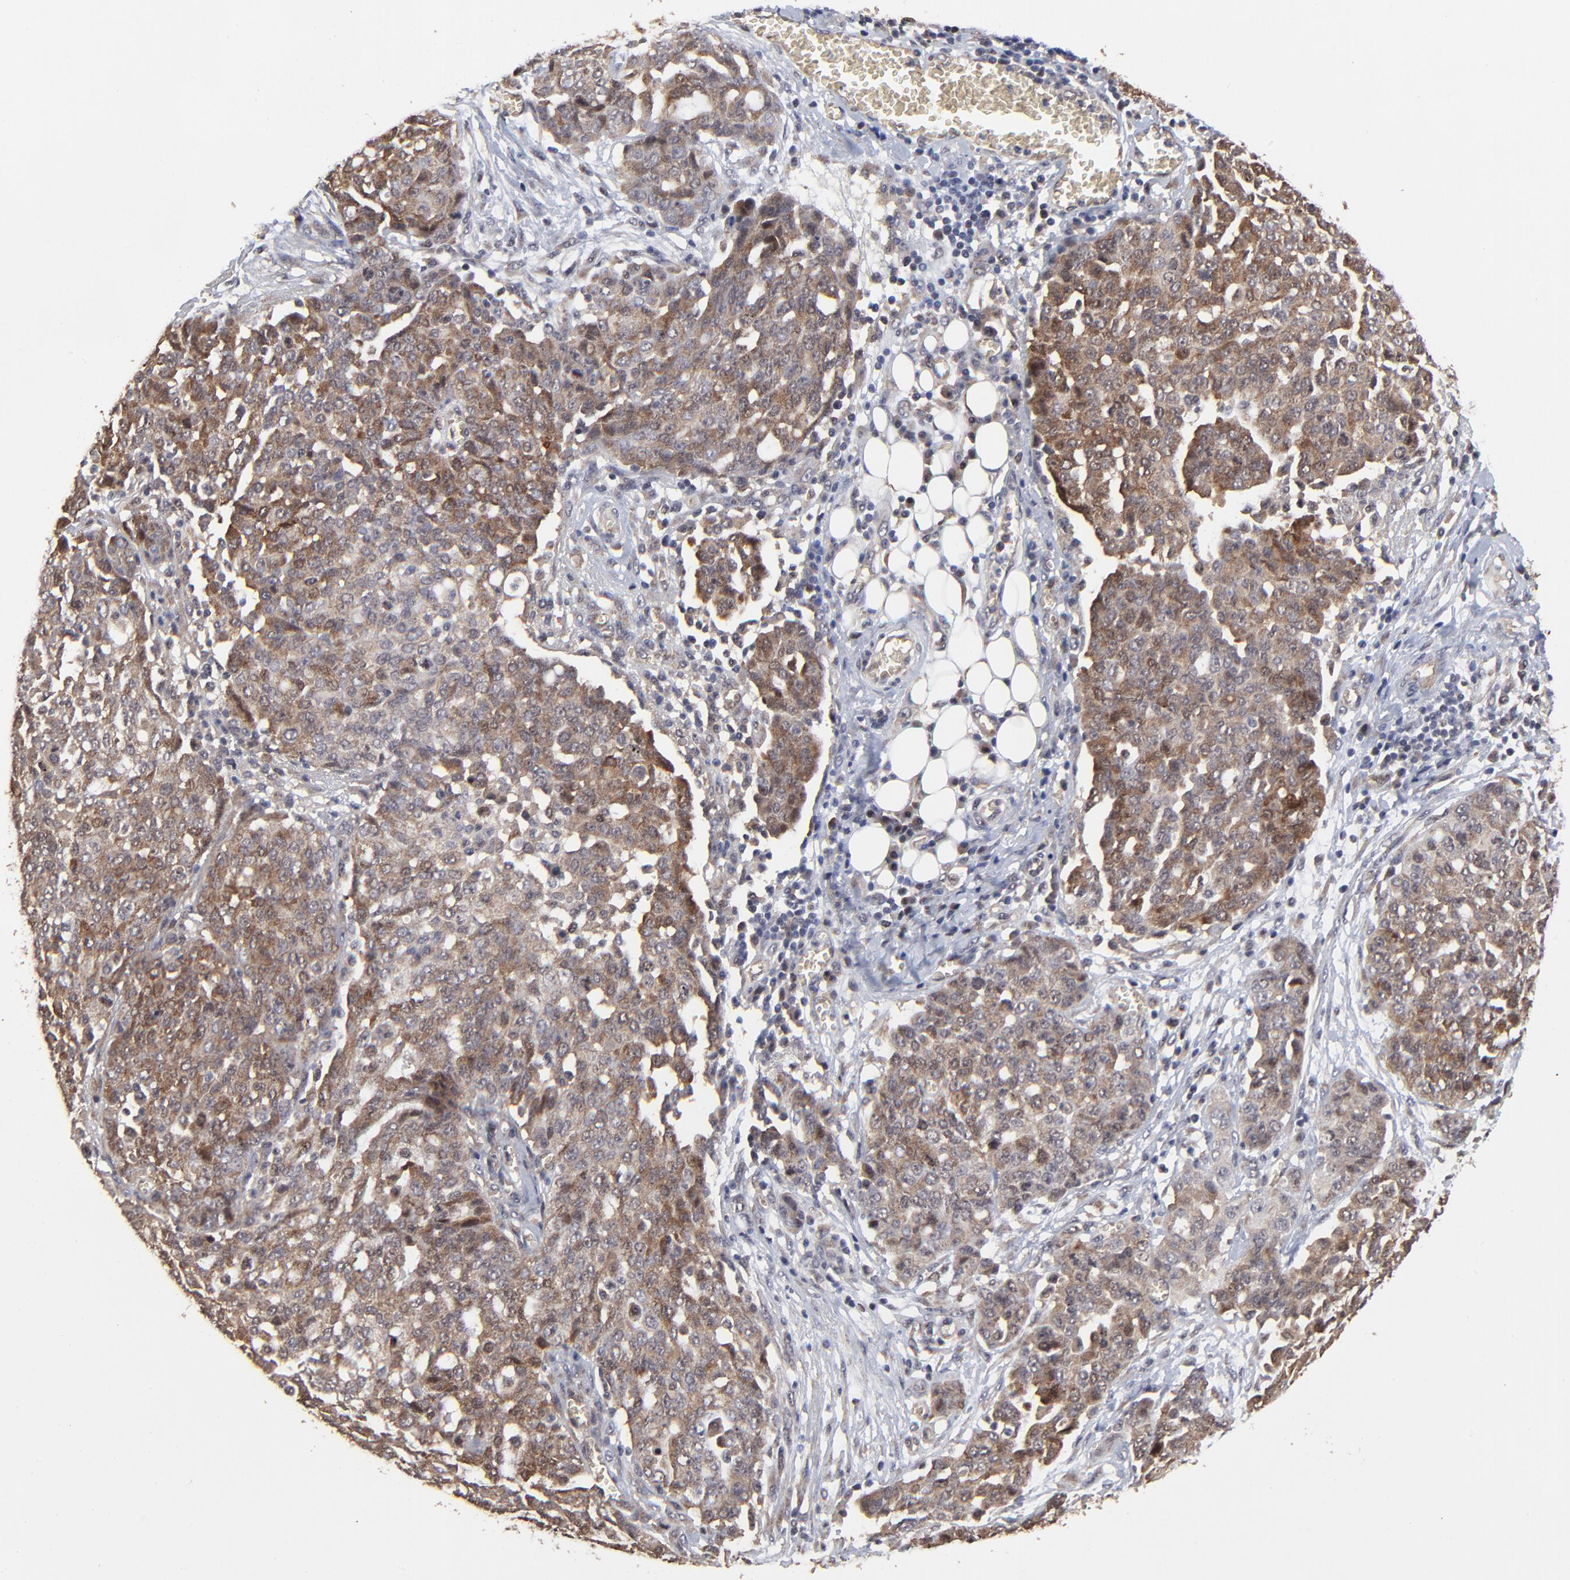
{"staining": {"intensity": "moderate", "quantity": ">75%", "location": "cytoplasmic/membranous"}, "tissue": "ovarian cancer", "cell_type": "Tumor cells", "image_type": "cancer", "snomed": [{"axis": "morphology", "description": "Cystadenocarcinoma, serous, NOS"}, {"axis": "topography", "description": "Soft tissue"}, {"axis": "topography", "description": "Ovary"}], "caption": "Protein analysis of ovarian cancer (serous cystadenocarcinoma) tissue displays moderate cytoplasmic/membranous staining in about >75% of tumor cells. (DAB IHC with brightfield microscopy, high magnification).", "gene": "FRMD8", "patient": {"sex": "female", "age": 57}}